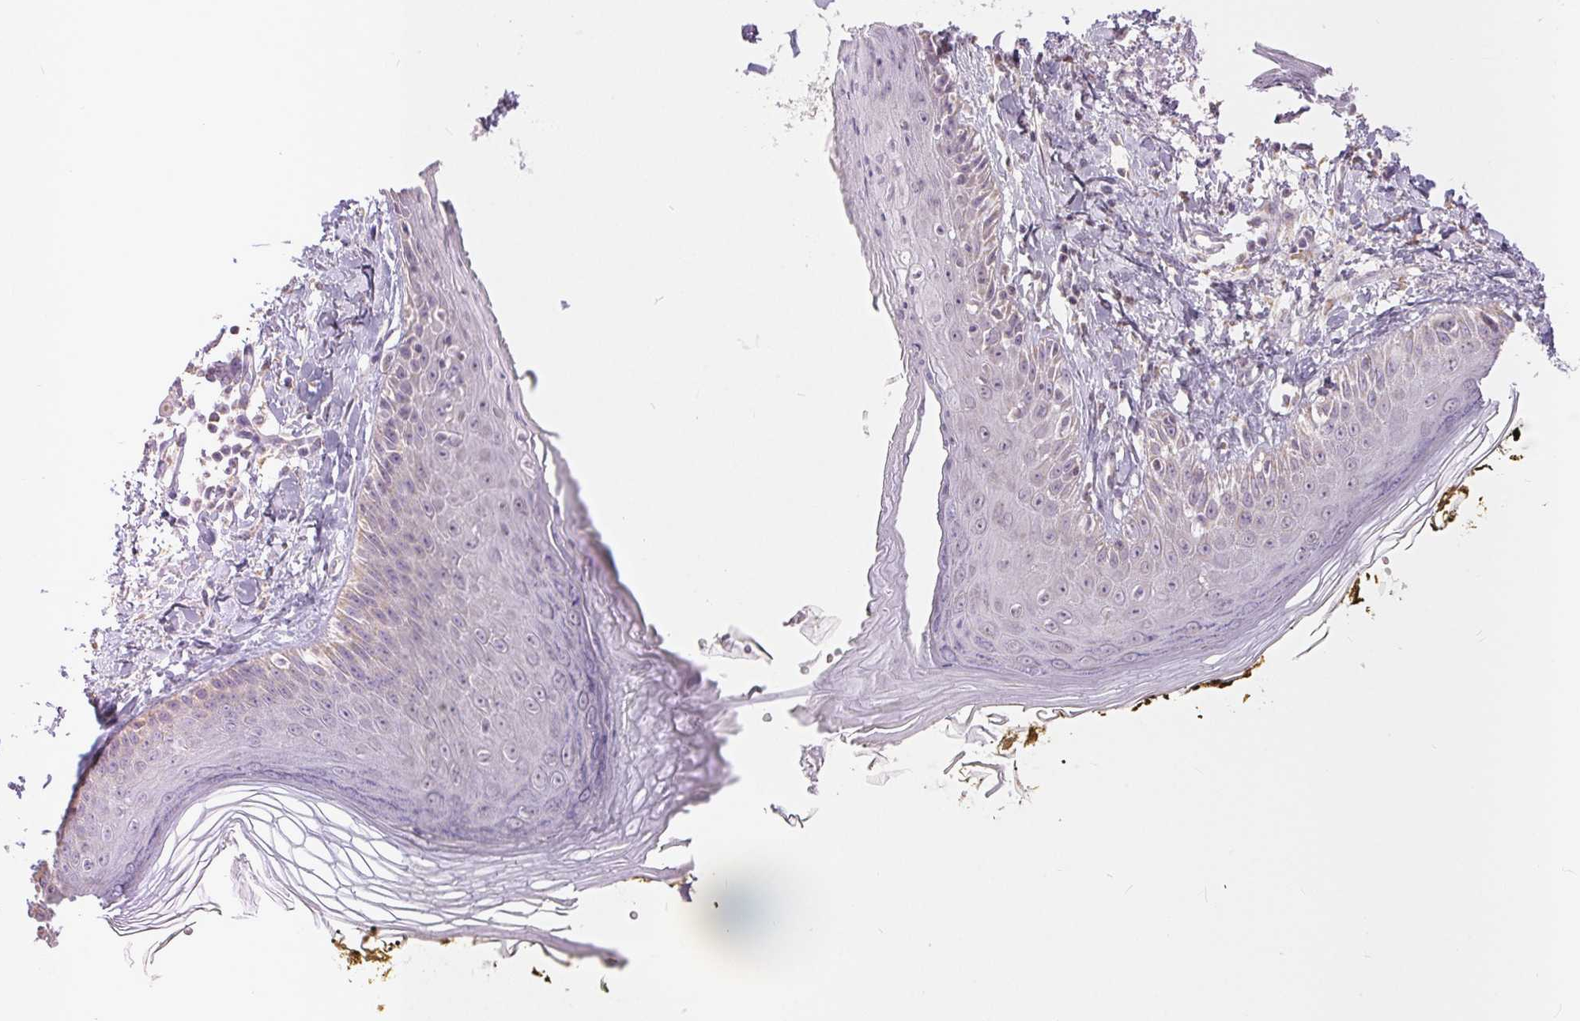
{"staining": {"intensity": "negative", "quantity": "none", "location": "none"}, "tissue": "skin", "cell_type": "Fibroblasts", "image_type": "normal", "snomed": [{"axis": "morphology", "description": "Normal tissue, NOS"}, {"axis": "topography", "description": "Skin"}], "caption": "Immunohistochemistry micrograph of normal skin: human skin stained with DAB (3,3'-diaminobenzidine) demonstrates no significant protein positivity in fibroblasts.", "gene": "POU2F2", "patient": {"sex": "male", "age": 76}}